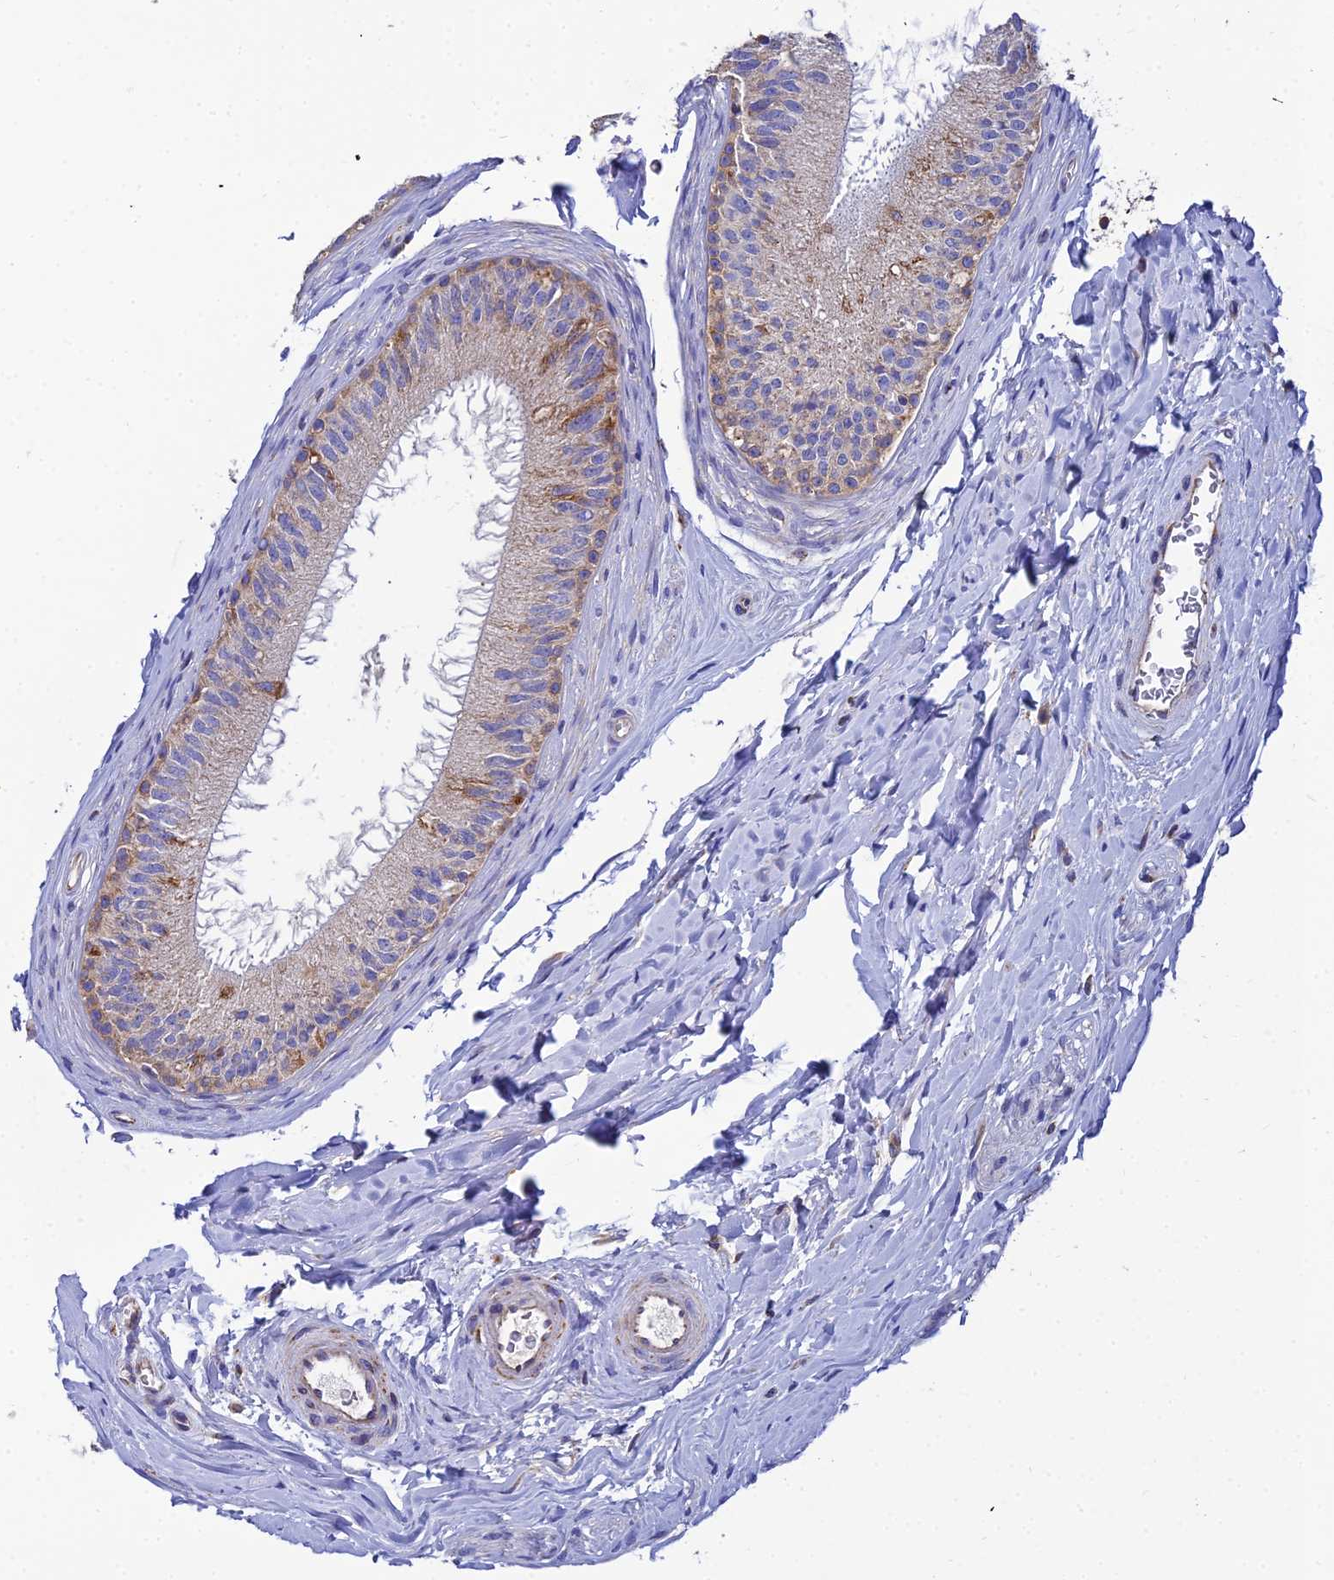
{"staining": {"intensity": "weak", "quantity": "25%-75%", "location": "cytoplasmic/membranous"}, "tissue": "epididymis", "cell_type": "Glandular cells", "image_type": "normal", "snomed": [{"axis": "morphology", "description": "Normal tissue, NOS"}, {"axis": "topography", "description": "Epididymis"}], "caption": "Protein expression analysis of benign human epididymis reveals weak cytoplasmic/membranous expression in about 25%-75% of glandular cells.", "gene": "NIPSNAP3A", "patient": {"sex": "male", "age": 33}}